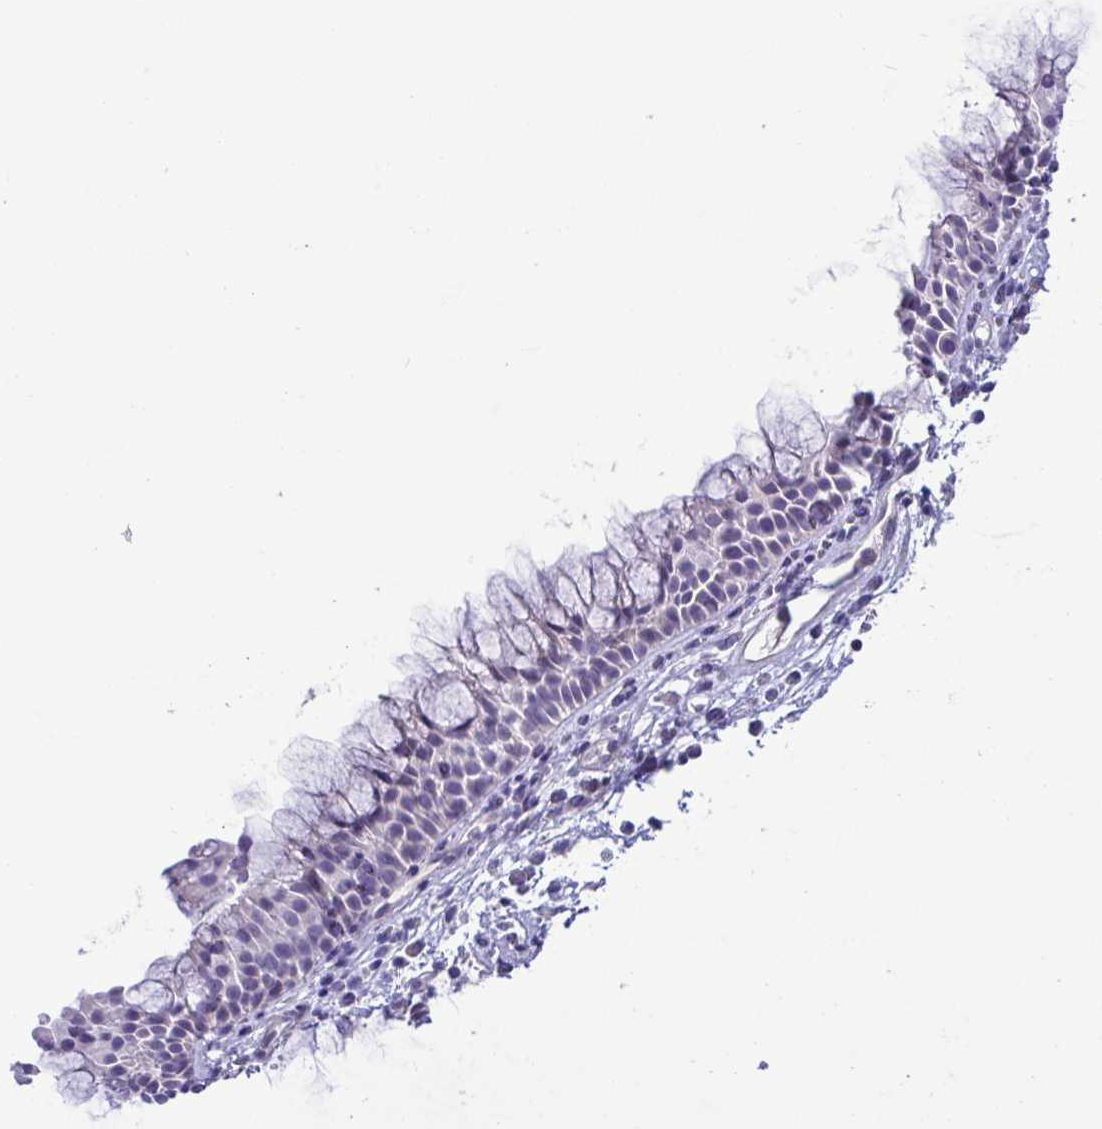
{"staining": {"intensity": "negative", "quantity": "none", "location": "none"}, "tissue": "nasopharynx", "cell_type": "Respiratory epithelial cells", "image_type": "normal", "snomed": [{"axis": "morphology", "description": "Normal tissue, NOS"}, {"axis": "topography", "description": "Nasopharynx"}], "caption": "Nasopharynx stained for a protein using IHC demonstrates no positivity respiratory epithelial cells.", "gene": "FAM86B1", "patient": {"sex": "male", "age": 56}}